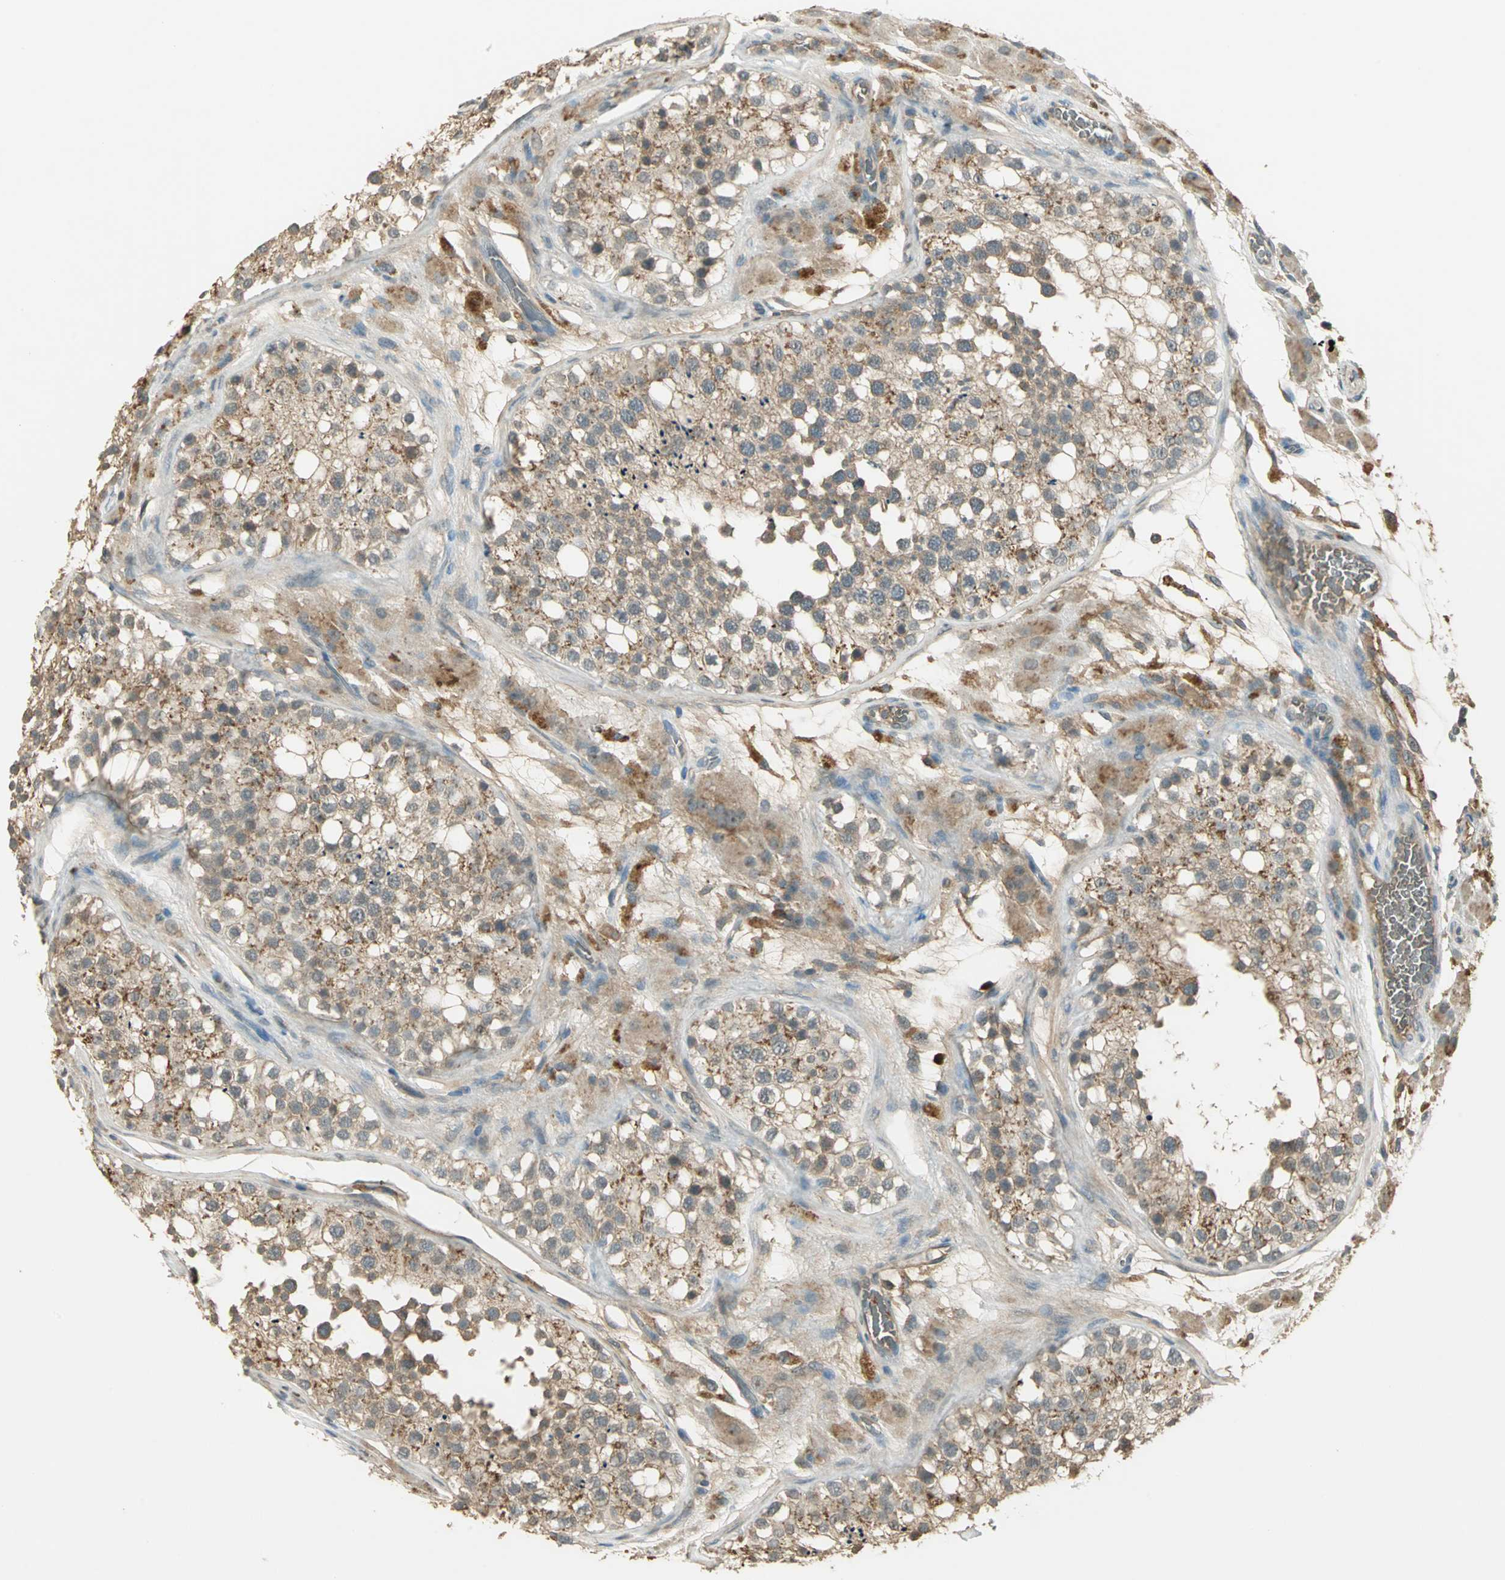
{"staining": {"intensity": "moderate", "quantity": ">75%", "location": "cytoplasmic/membranous"}, "tissue": "testis", "cell_type": "Cells in seminiferous ducts", "image_type": "normal", "snomed": [{"axis": "morphology", "description": "Normal tissue, NOS"}, {"axis": "topography", "description": "Testis"}], "caption": "Protein expression analysis of benign testis demonstrates moderate cytoplasmic/membranous positivity in about >75% of cells in seminiferous ducts.", "gene": "KEAP1", "patient": {"sex": "male", "age": 26}}